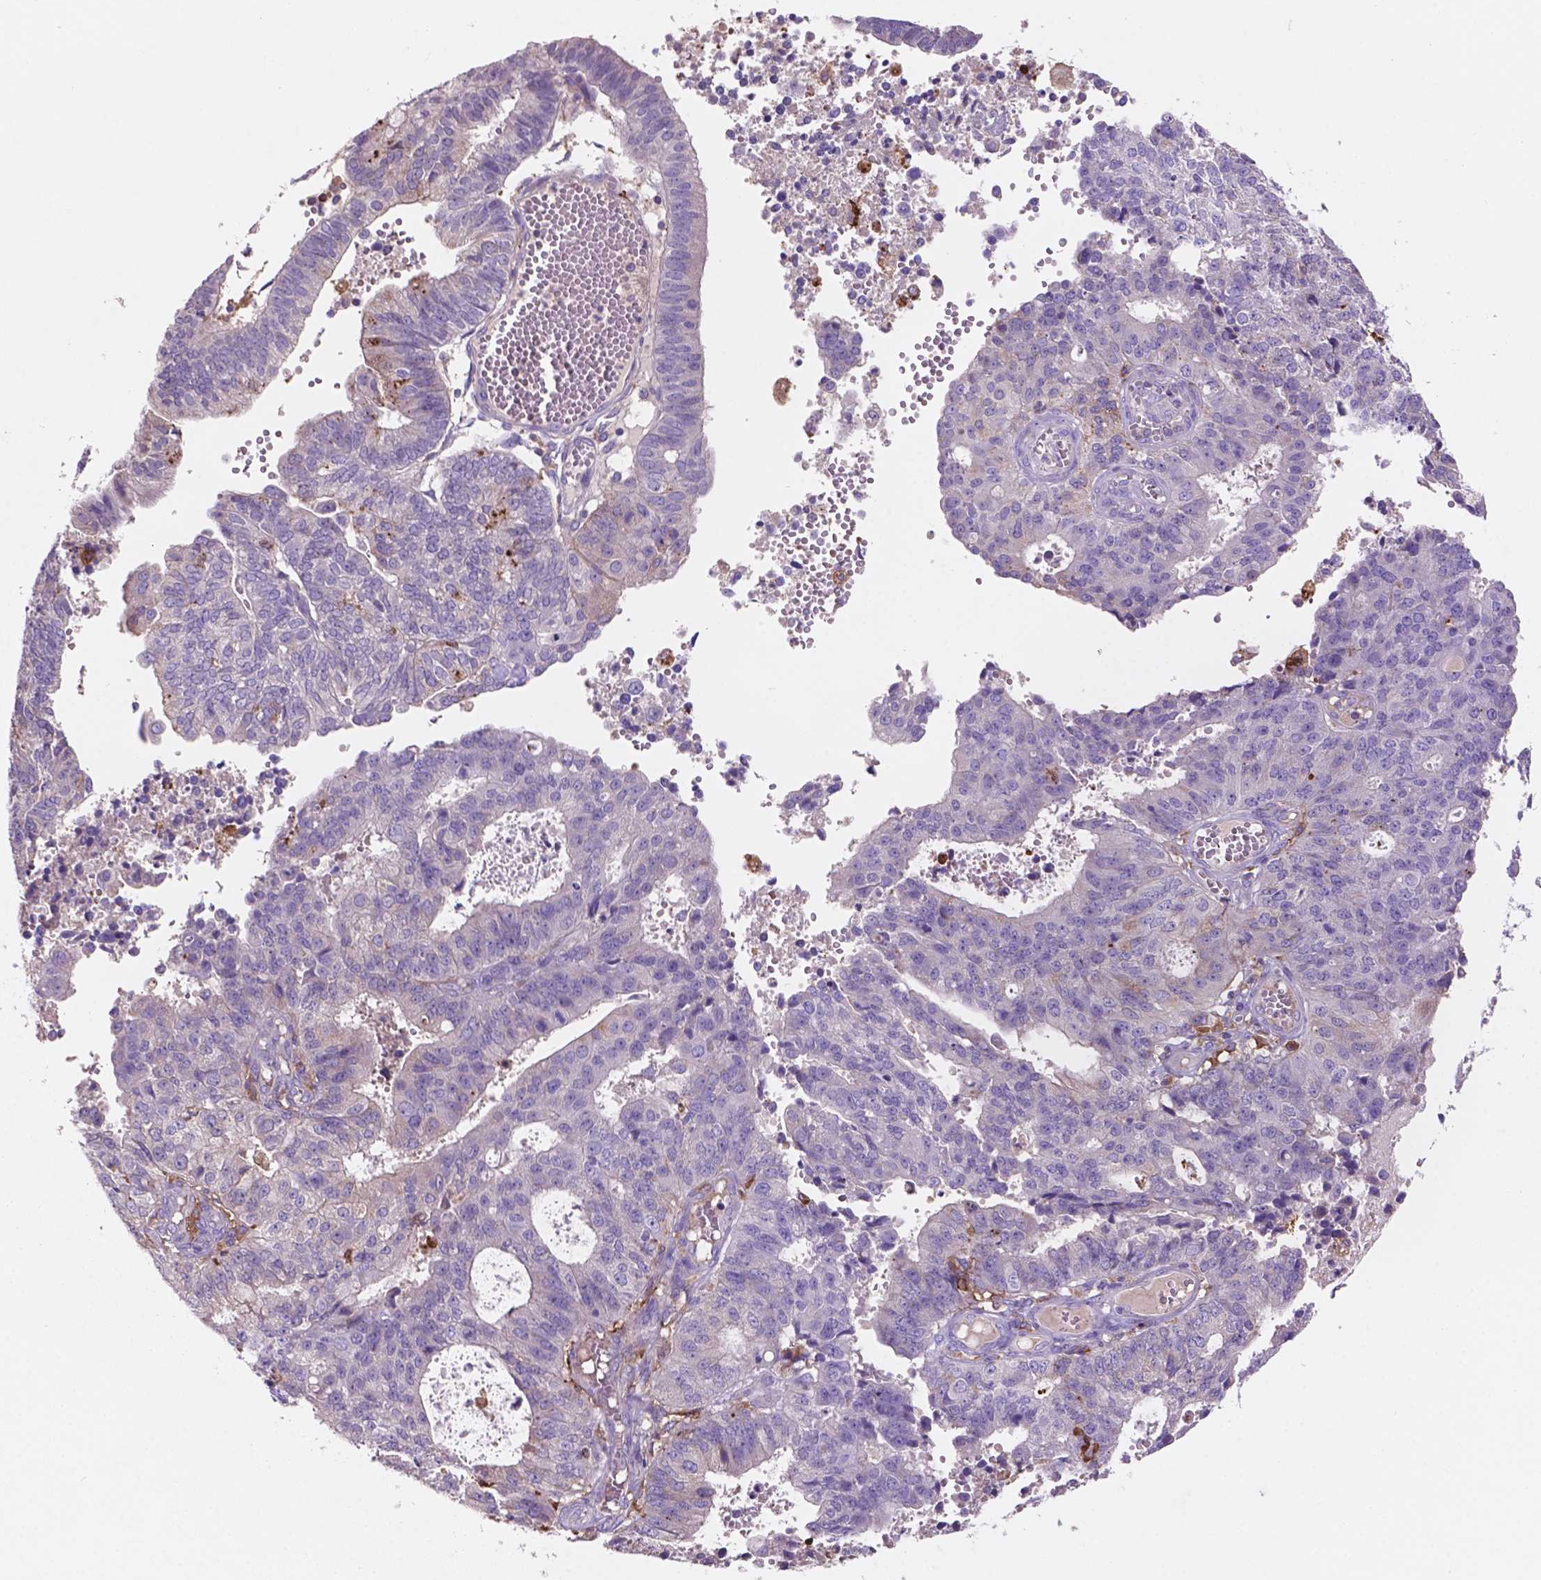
{"staining": {"intensity": "negative", "quantity": "none", "location": "none"}, "tissue": "endometrial cancer", "cell_type": "Tumor cells", "image_type": "cancer", "snomed": [{"axis": "morphology", "description": "Adenocarcinoma, NOS"}, {"axis": "topography", "description": "Endometrium"}], "caption": "The IHC histopathology image has no significant staining in tumor cells of endometrial cancer (adenocarcinoma) tissue.", "gene": "MKRN2OS", "patient": {"sex": "female", "age": 82}}